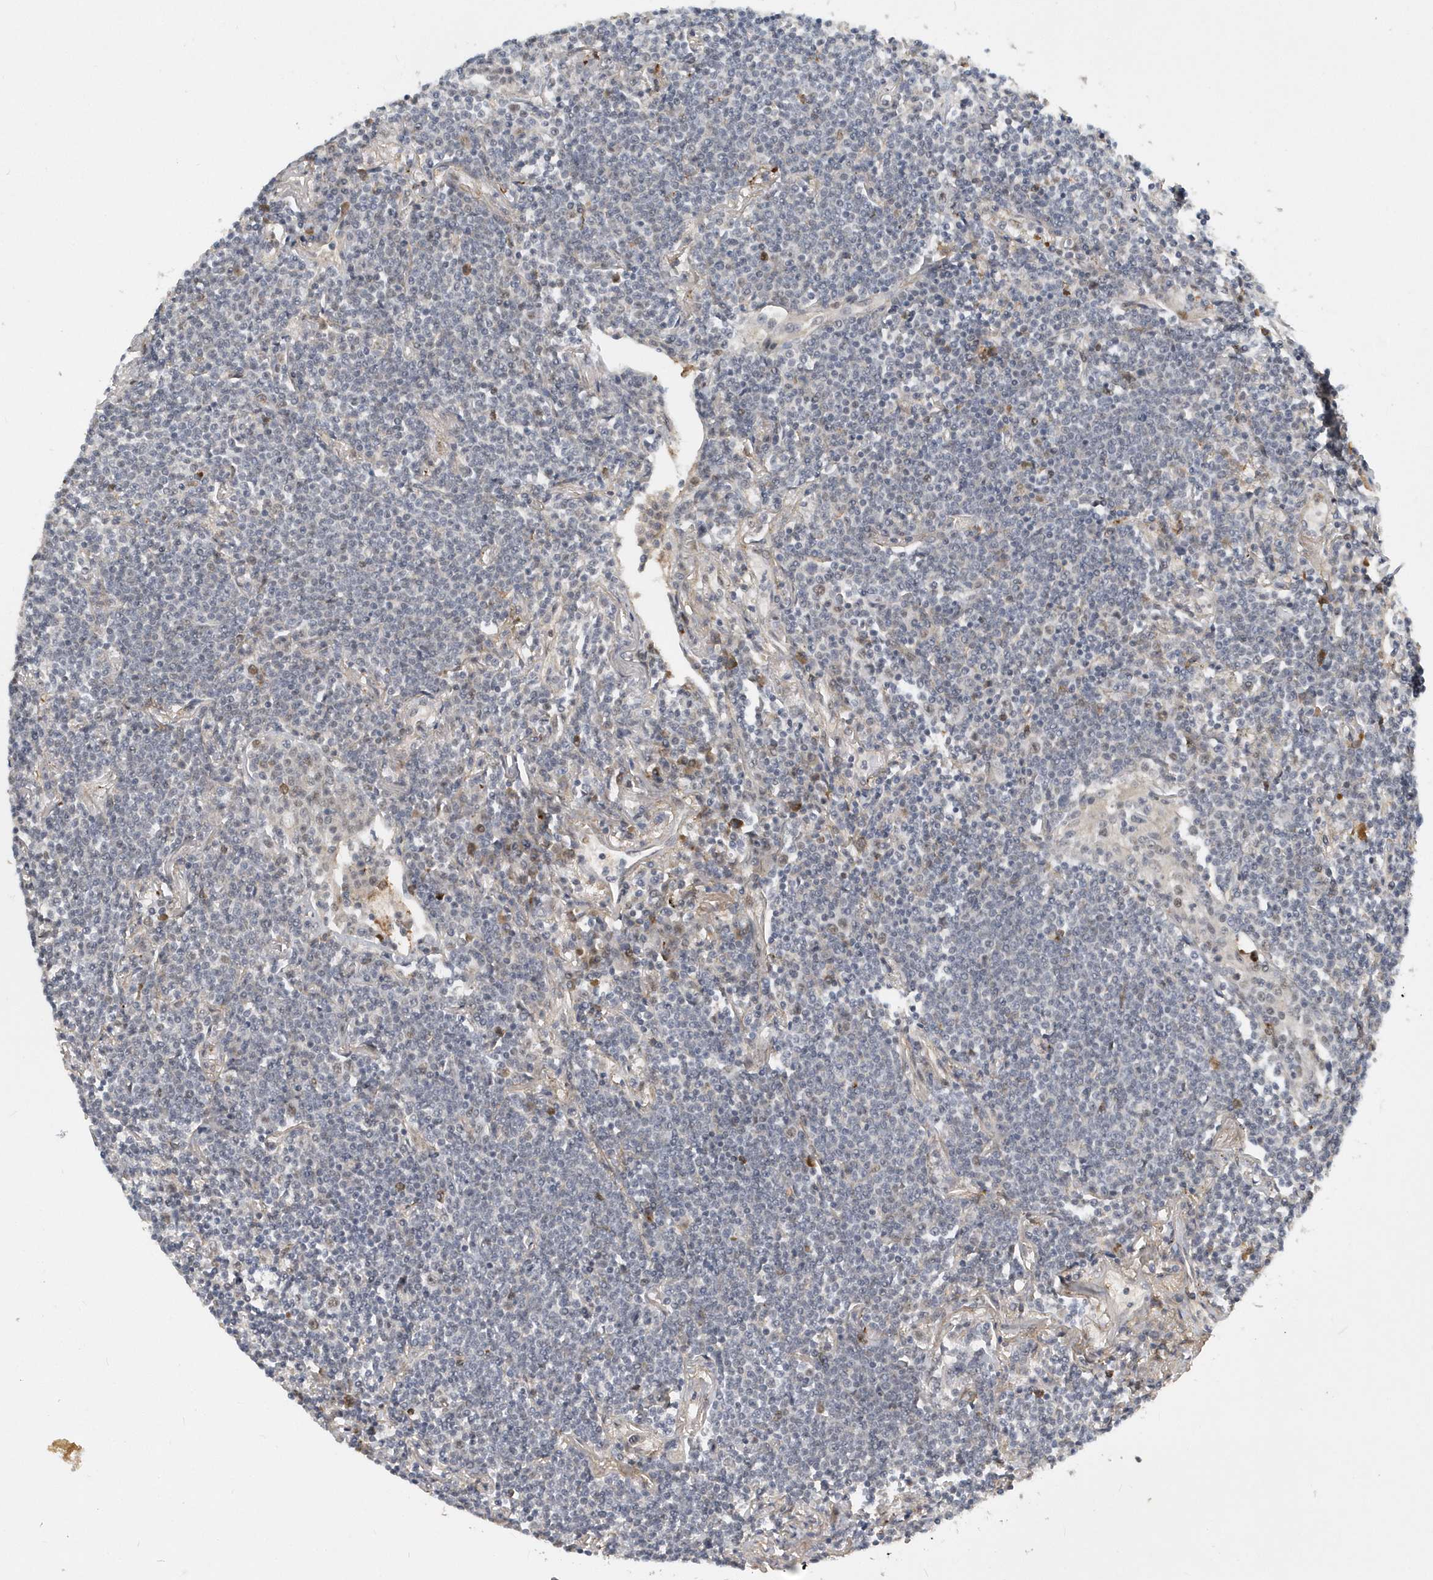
{"staining": {"intensity": "negative", "quantity": "none", "location": "none"}, "tissue": "lymphoma", "cell_type": "Tumor cells", "image_type": "cancer", "snomed": [{"axis": "morphology", "description": "Malignant lymphoma, non-Hodgkin's type, Low grade"}, {"axis": "topography", "description": "Lung"}], "caption": "This is a image of immunohistochemistry staining of low-grade malignant lymphoma, non-Hodgkin's type, which shows no staining in tumor cells.", "gene": "FAM217A", "patient": {"sex": "female", "age": 71}}